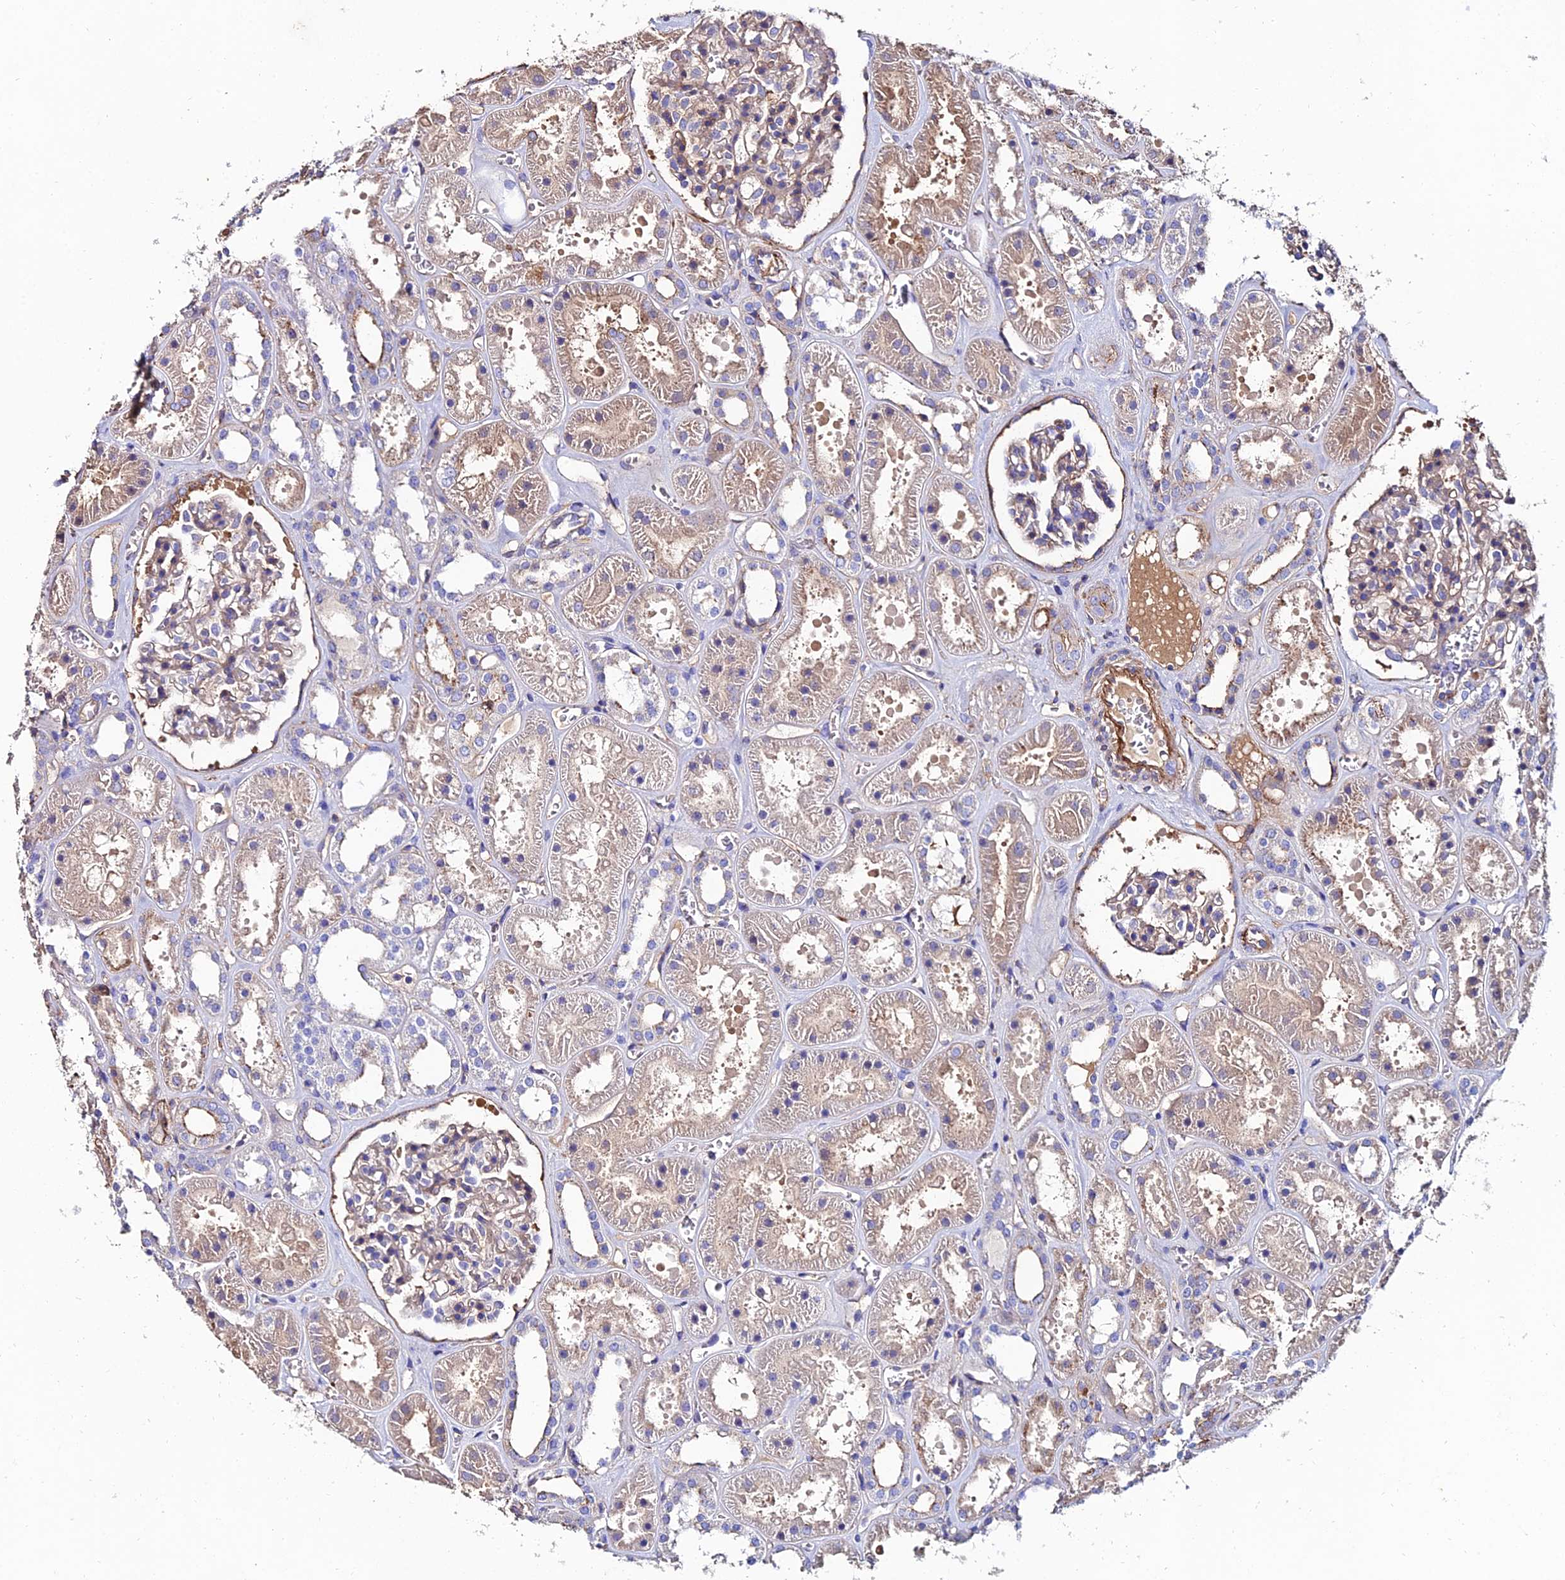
{"staining": {"intensity": "weak", "quantity": "25%-75%", "location": "cytoplasmic/membranous"}, "tissue": "kidney", "cell_type": "Cells in glomeruli", "image_type": "normal", "snomed": [{"axis": "morphology", "description": "Normal tissue, NOS"}, {"axis": "topography", "description": "Kidney"}], "caption": "Protein positivity by immunohistochemistry (IHC) demonstrates weak cytoplasmic/membranous expression in about 25%-75% of cells in glomeruli in normal kidney.", "gene": "C6", "patient": {"sex": "female", "age": 41}}